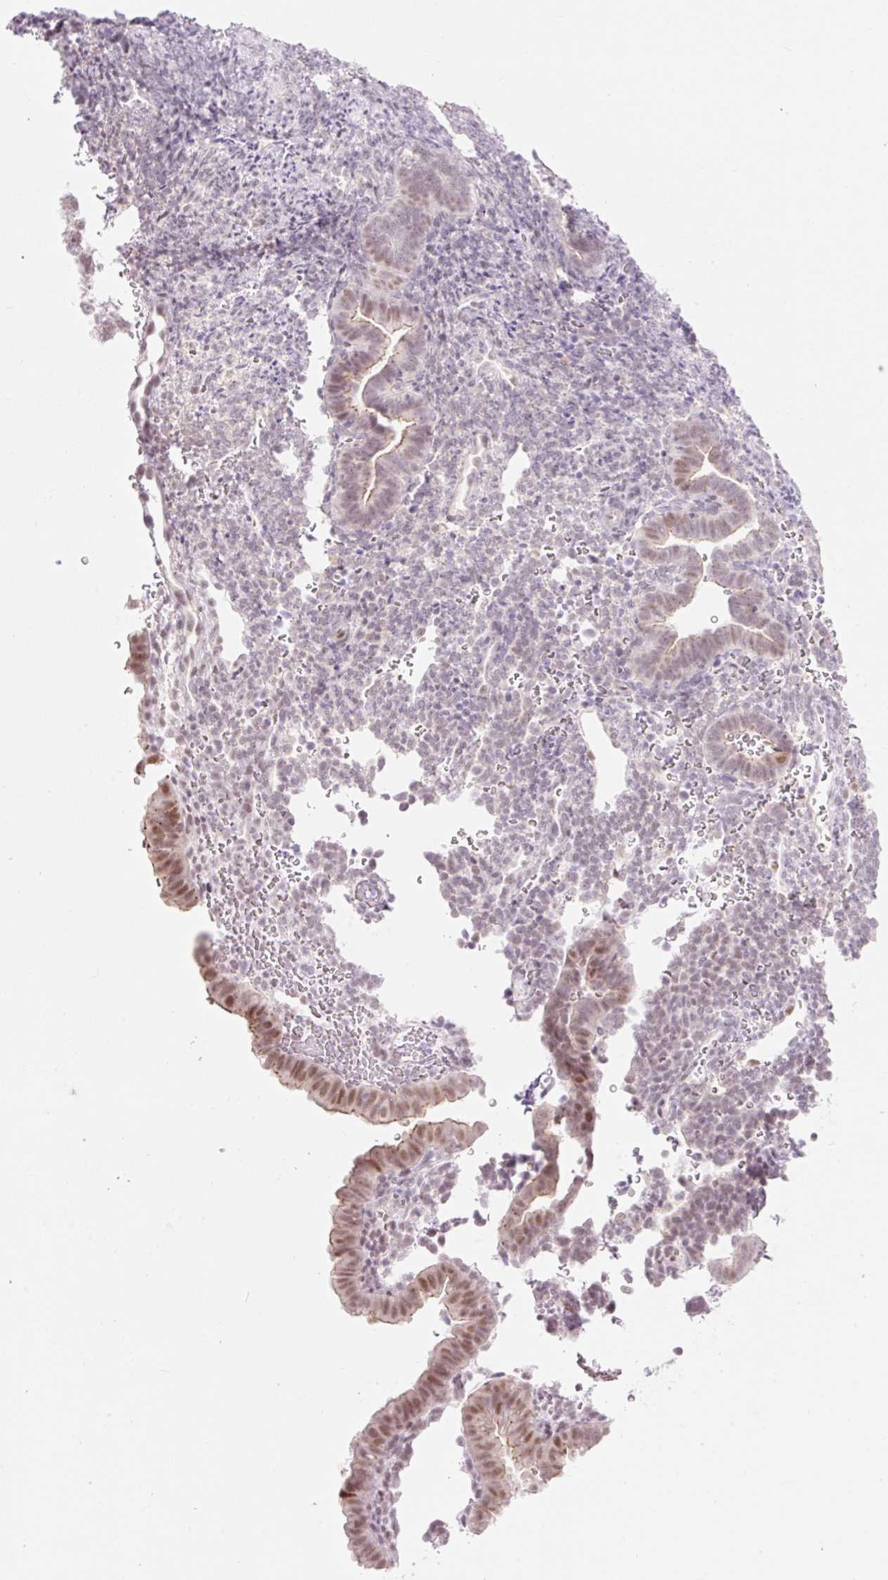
{"staining": {"intensity": "negative", "quantity": "none", "location": "none"}, "tissue": "endometrium", "cell_type": "Cells in endometrial stroma", "image_type": "normal", "snomed": [{"axis": "morphology", "description": "Normal tissue, NOS"}, {"axis": "topography", "description": "Endometrium"}], "caption": "Immunohistochemistry of normal endometrium exhibits no staining in cells in endometrial stroma.", "gene": "H2BW1", "patient": {"sex": "female", "age": 34}}